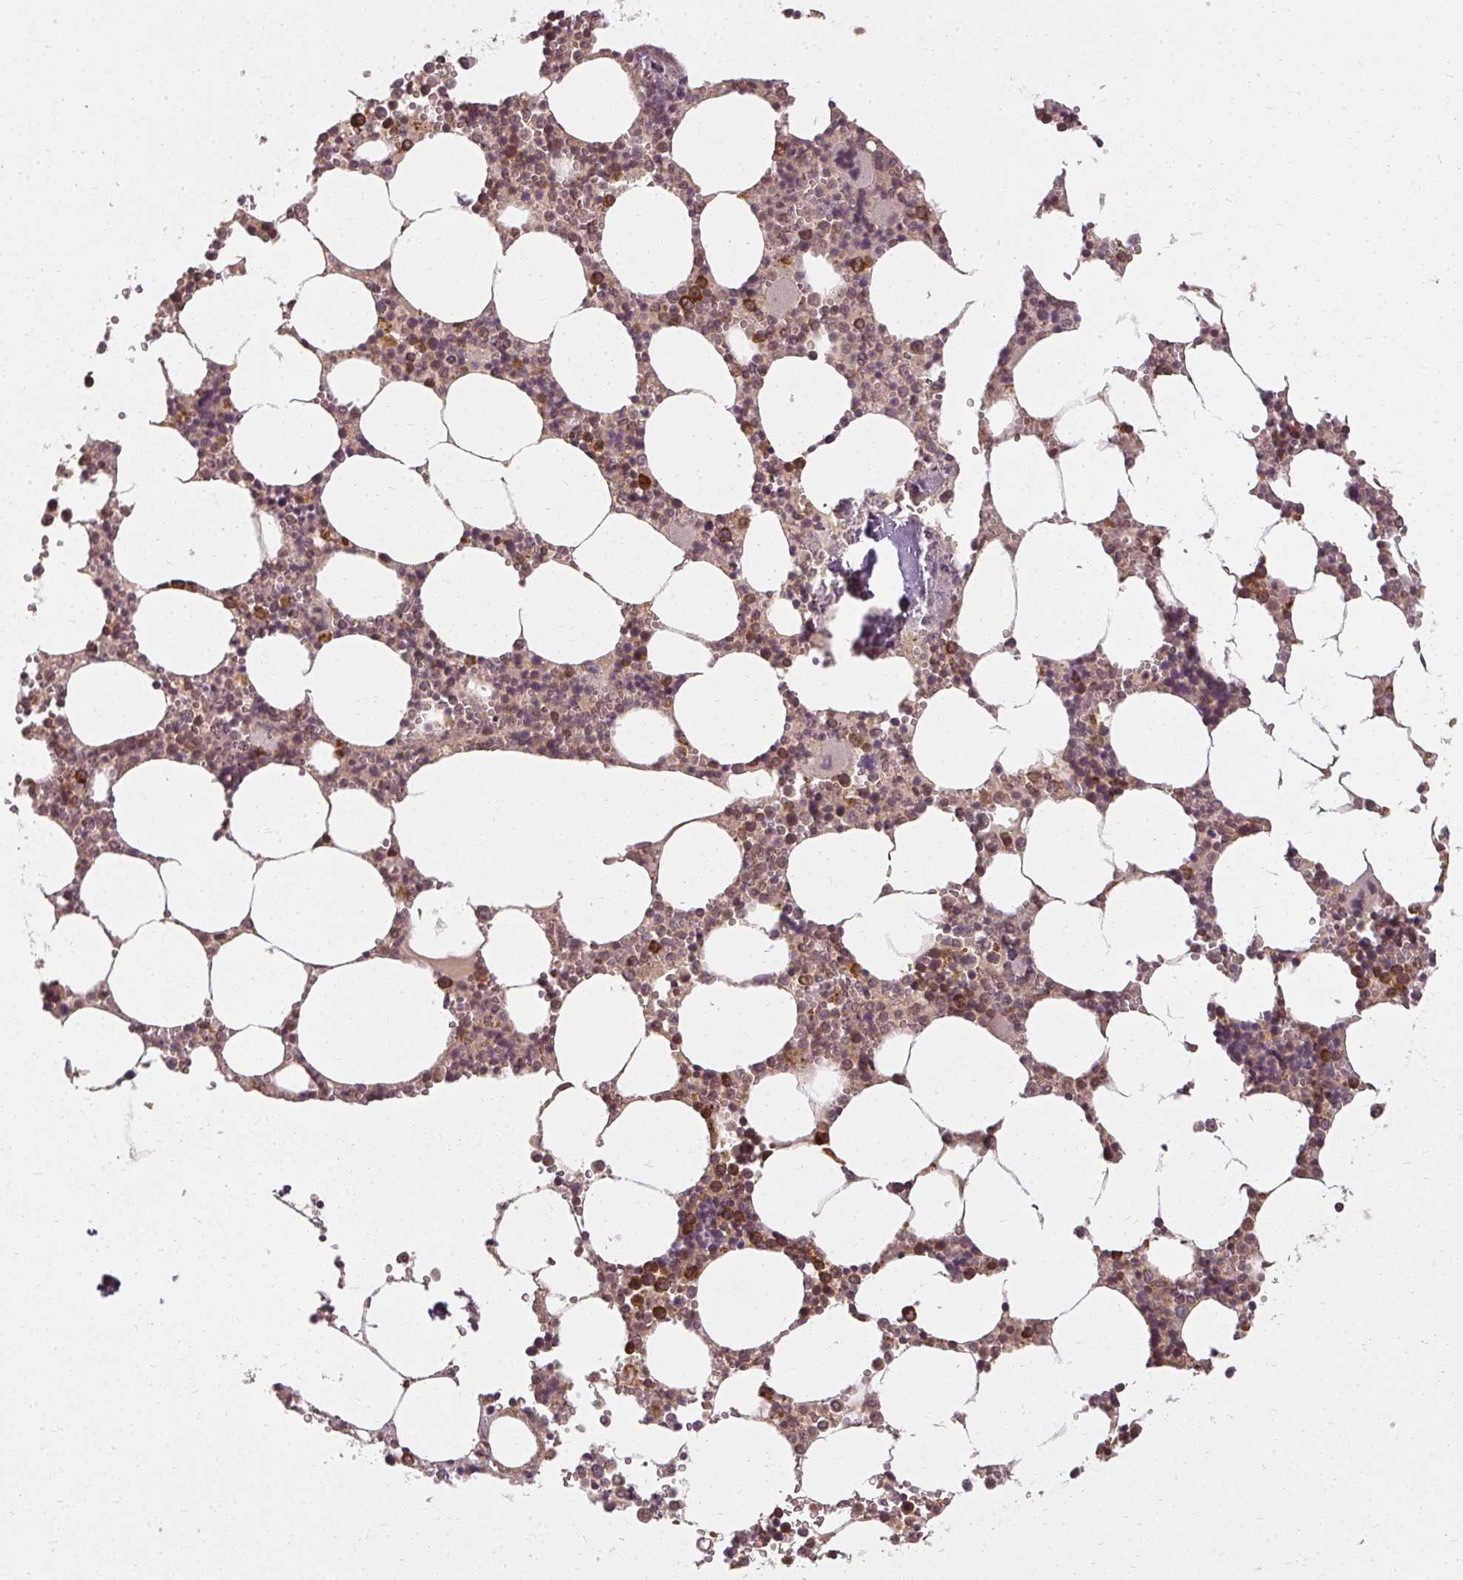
{"staining": {"intensity": "strong", "quantity": "25%-75%", "location": "cytoplasmic/membranous"}, "tissue": "bone marrow", "cell_type": "Hematopoietic cells", "image_type": "normal", "snomed": [{"axis": "morphology", "description": "Normal tissue, NOS"}, {"axis": "topography", "description": "Bone marrow"}], "caption": "Immunohistochemistry (IHC) (DAB (3,3'-diaminobenzidine)) staining of benign bone marrow reveals strong cytoplasmic/membranous protein expression in about 25%-75% of hematopoietic cells.", "gene": "RPL24", "patient": {"sex": "male", "age": 54}}